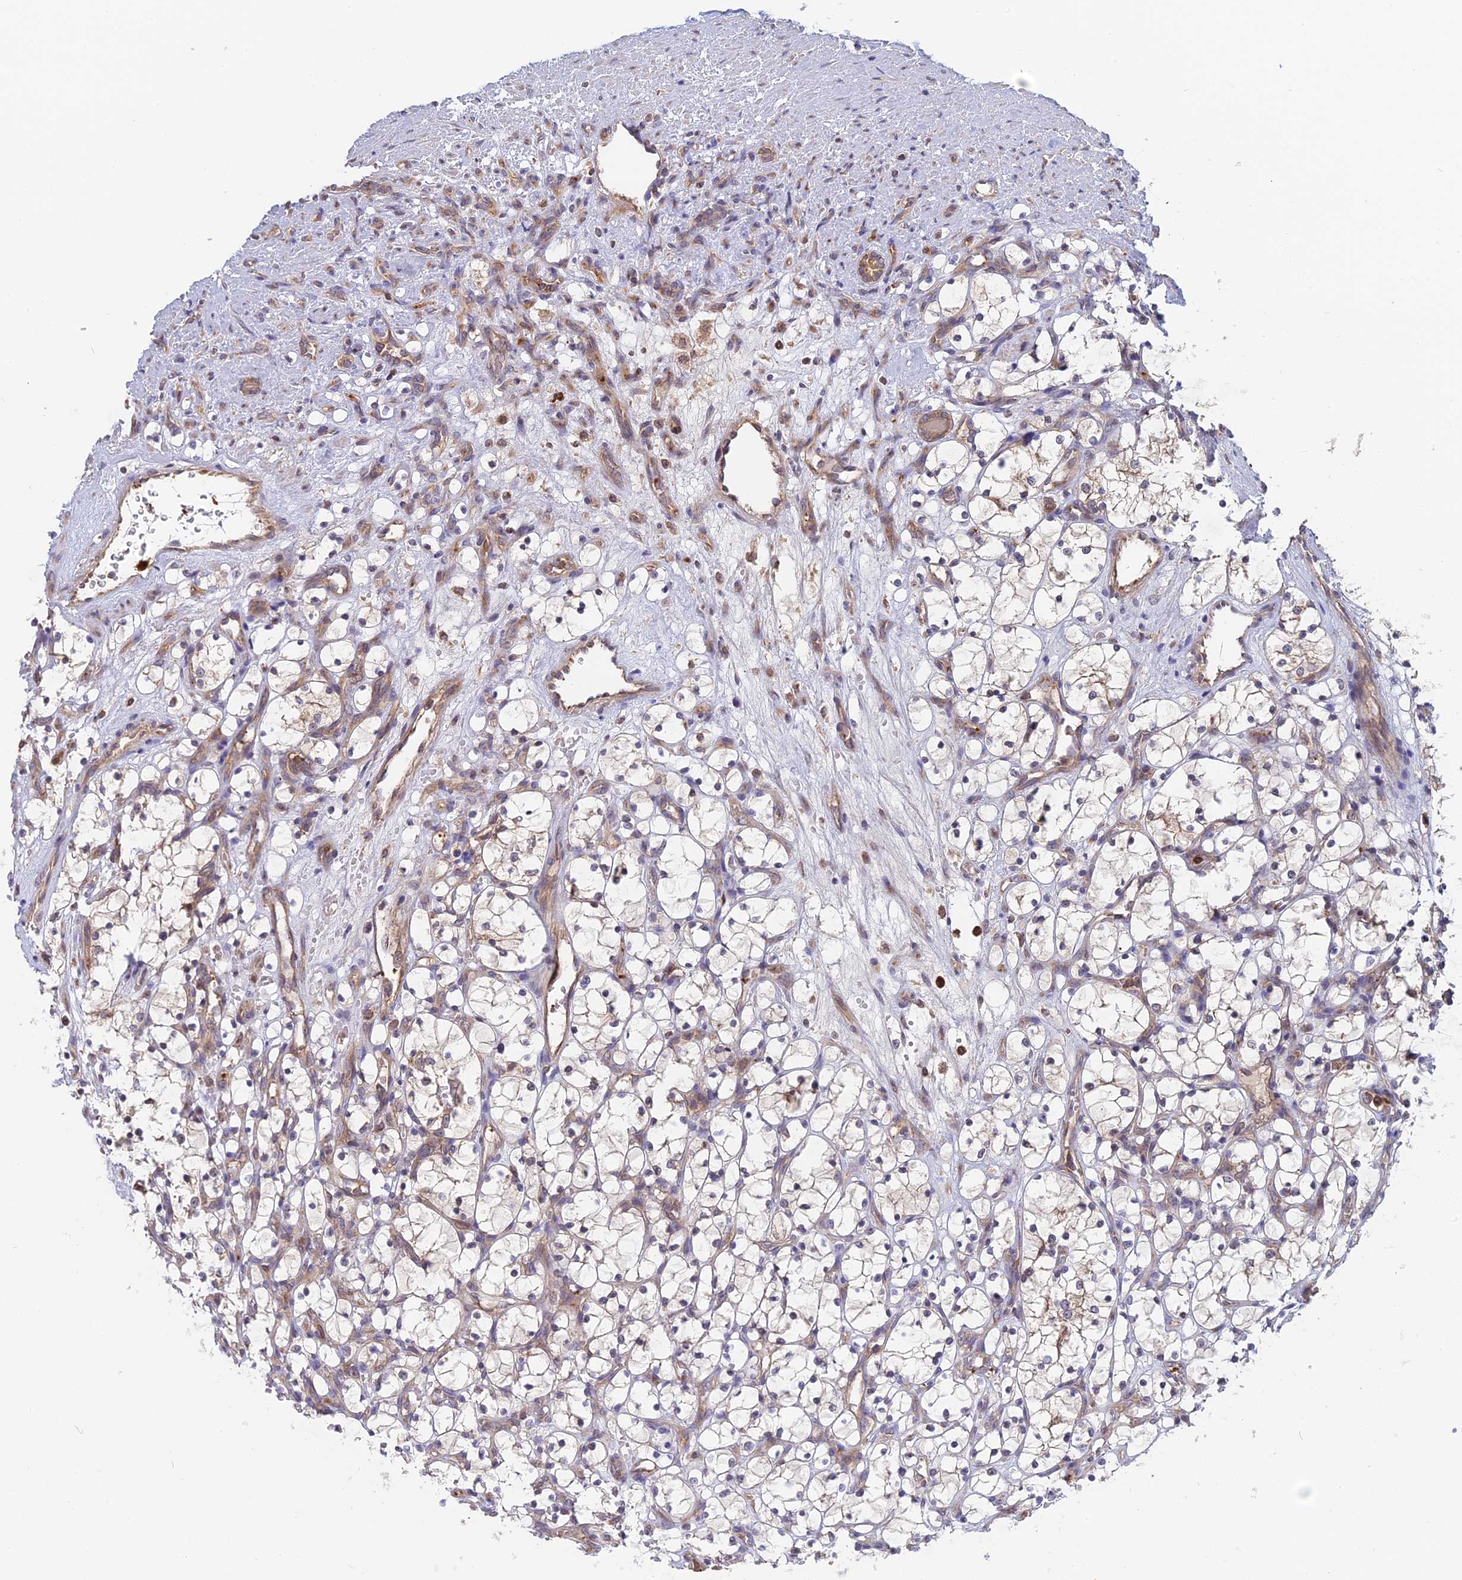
{"staining": {"intensity": "negative", "quantity": "none", "location": "none"}, "tissue": "renal cancer", "cell_type": "Tumor cells", "image_type": "cancer", "snomed": [{"axis": "morphology", "description": "Adenocarcinoma, NOS"}, {"axis": "topography", "description": "Kidney"}], "caption": "This is a histopathology image of immunohistochemistry (IHC) staining of renal cancer (adenocarcinoma), which shows no staining in tumor cells. The staining was performed using DAB to visualize the protein expression in brown, while the nuclei were stained in blue with hematoxylin (Magnification: 20x).", "gene": "IL21R", "patient": {"sex": "female", "age": 69}}